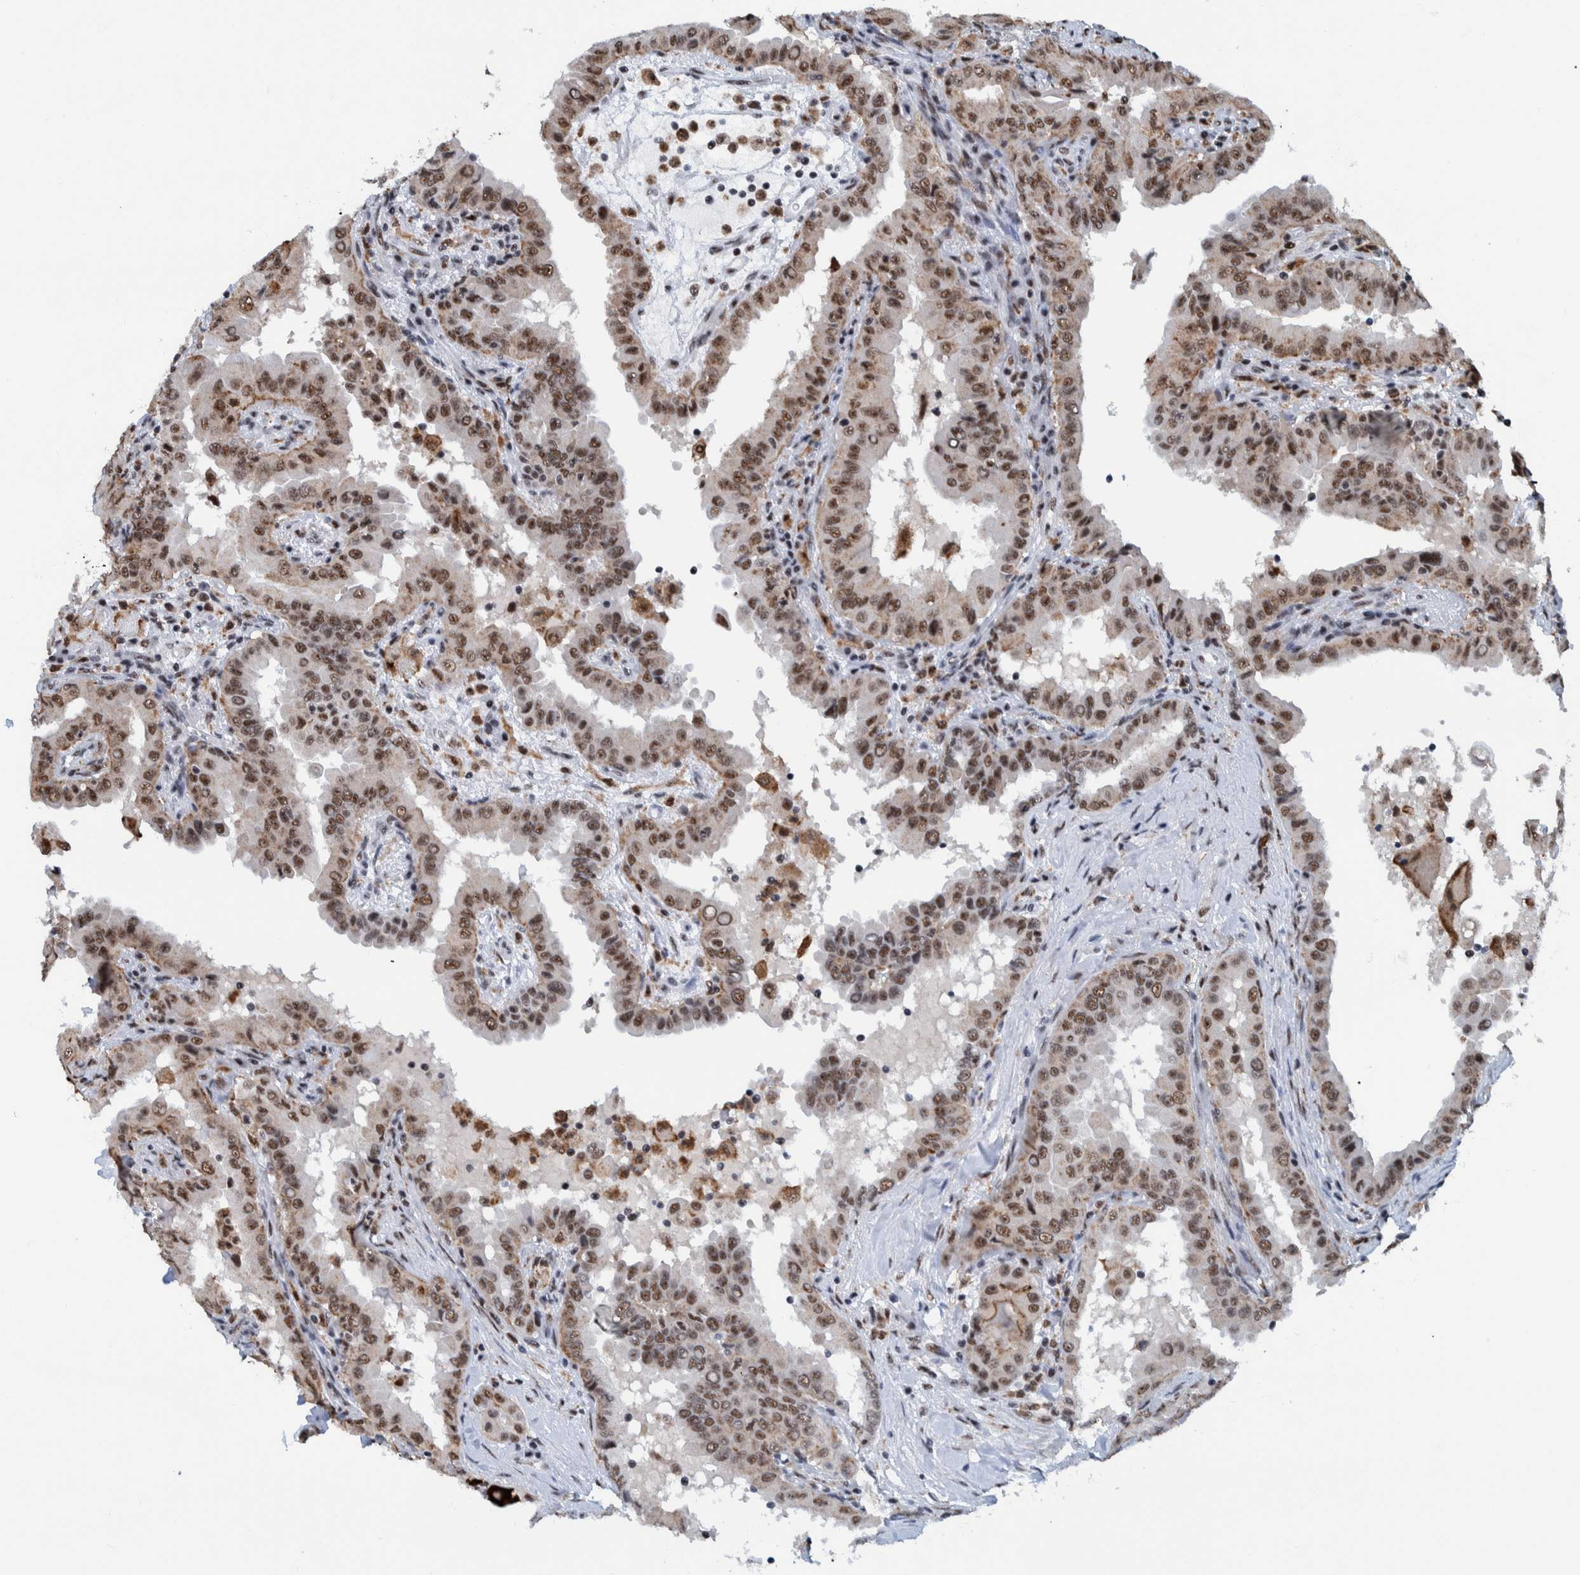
{"staining": {"intensity": "moderate", "quantity": ">75%", "location": "nuclear"}, "tissue": "thyroid cancer", "cell_type": "Tumor cells", "image_type": "cancer", "snomed": [{"axis": "morphology", "description": "Papillary adenocarcinoma, NOS"}, {"axis": "topography", "description": "Thyroid gland"}], "caption": "Immunohistochemistry (IHC) of human papillary adenocarcinoma (thyroid) shows medium levels of moderate nuclear expression in approximately >75% of tumor cells.", "gene": "EFTUD2", "patient": {"sex": "male", "age": 33}}